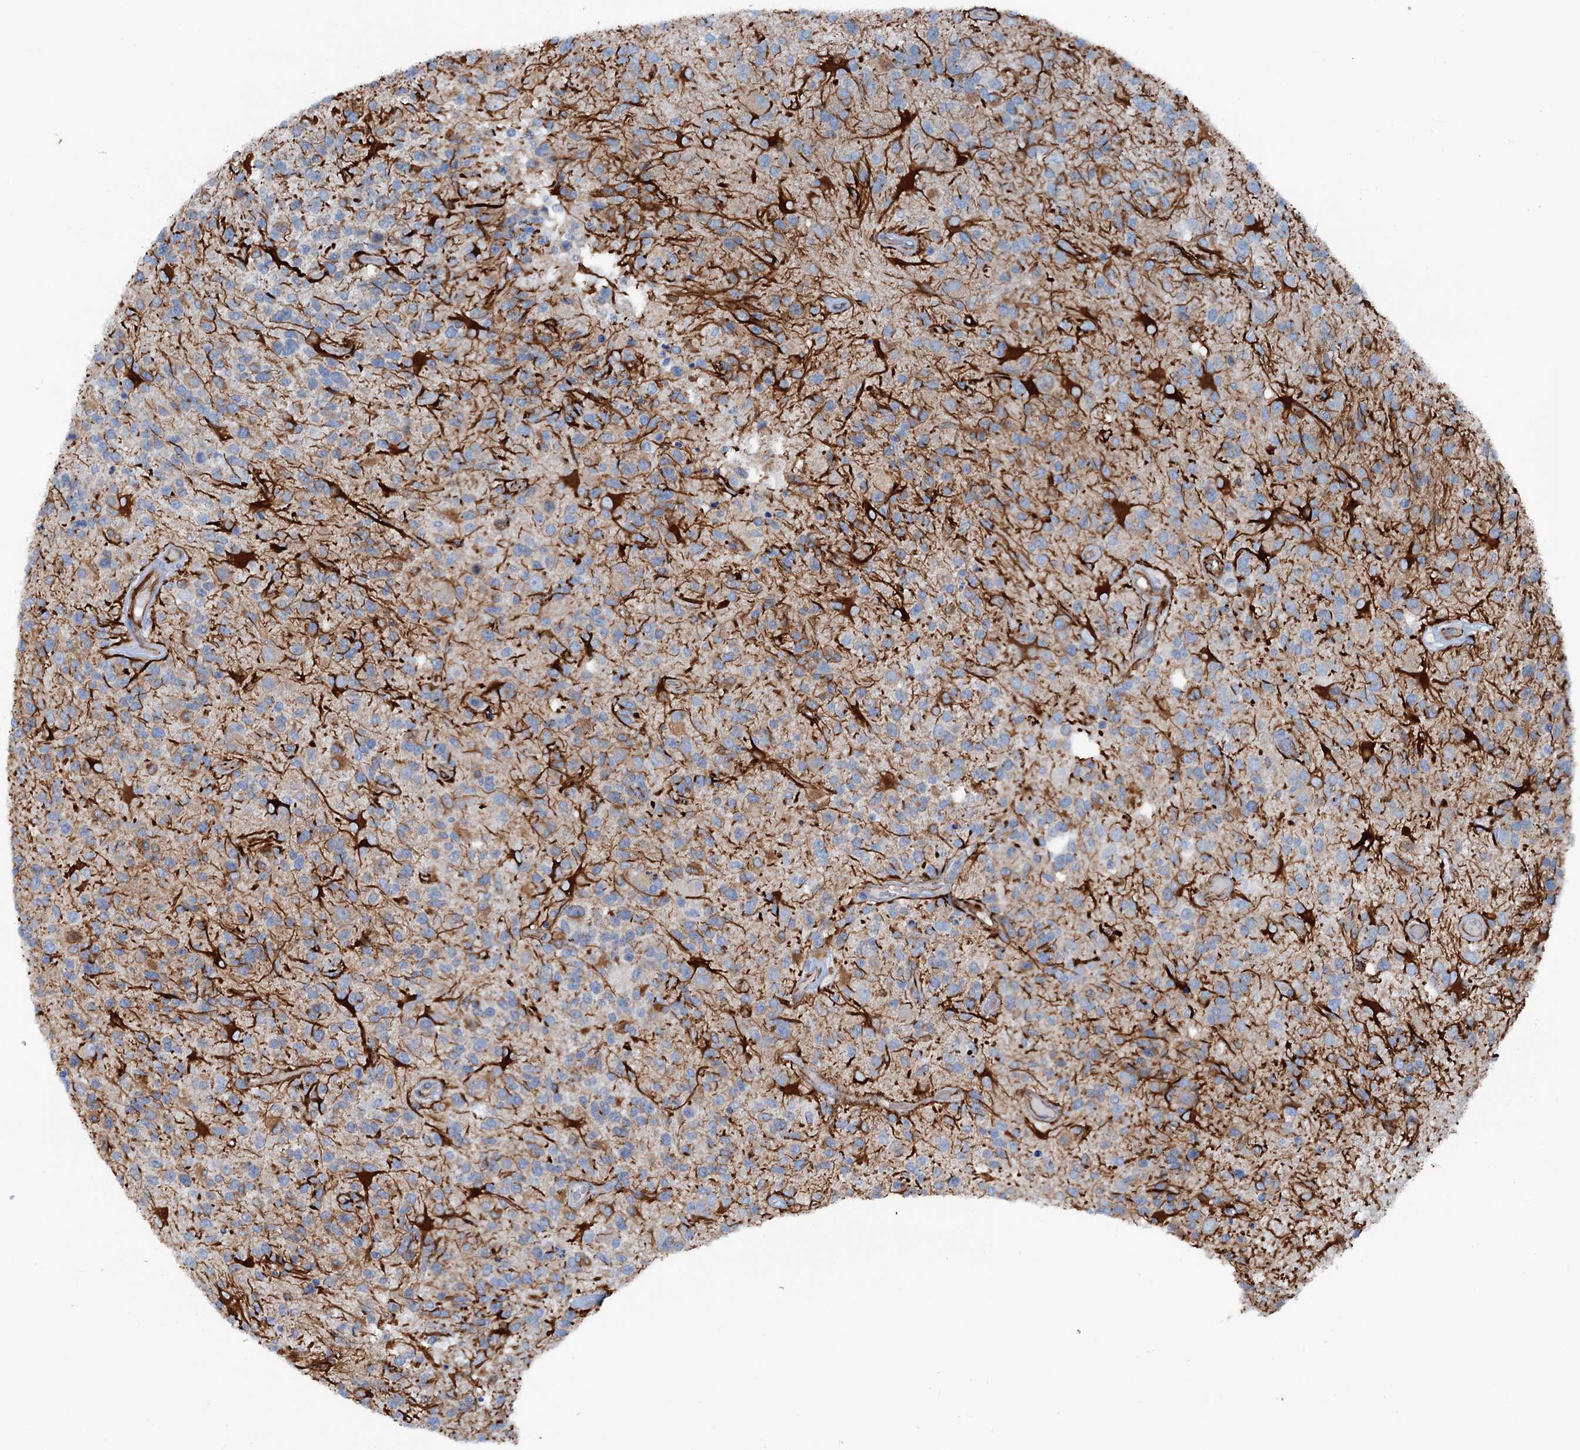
{"staining": {"intensity": "moderate", "quantity": "<25%", "location": "cytoplasmic/membranous"}, "tissue": "glioma", "cell_type": "Tumor cells", "image_type": "cancer", "snomed": [{"axis": "morphology", "description": "Glioma, malignant, High grade"}, {"axis": "morphology", "description": "Glioblastoma, NOS"}, {"axis": "topography", "description": "Brain"}], "caption": "Malignant high-grade glioma stained with a protein marker exhibits moderate staining in tumor cells.", "gene": "CALCOCO1", "patient": {"sex": "male", "age": 60}}